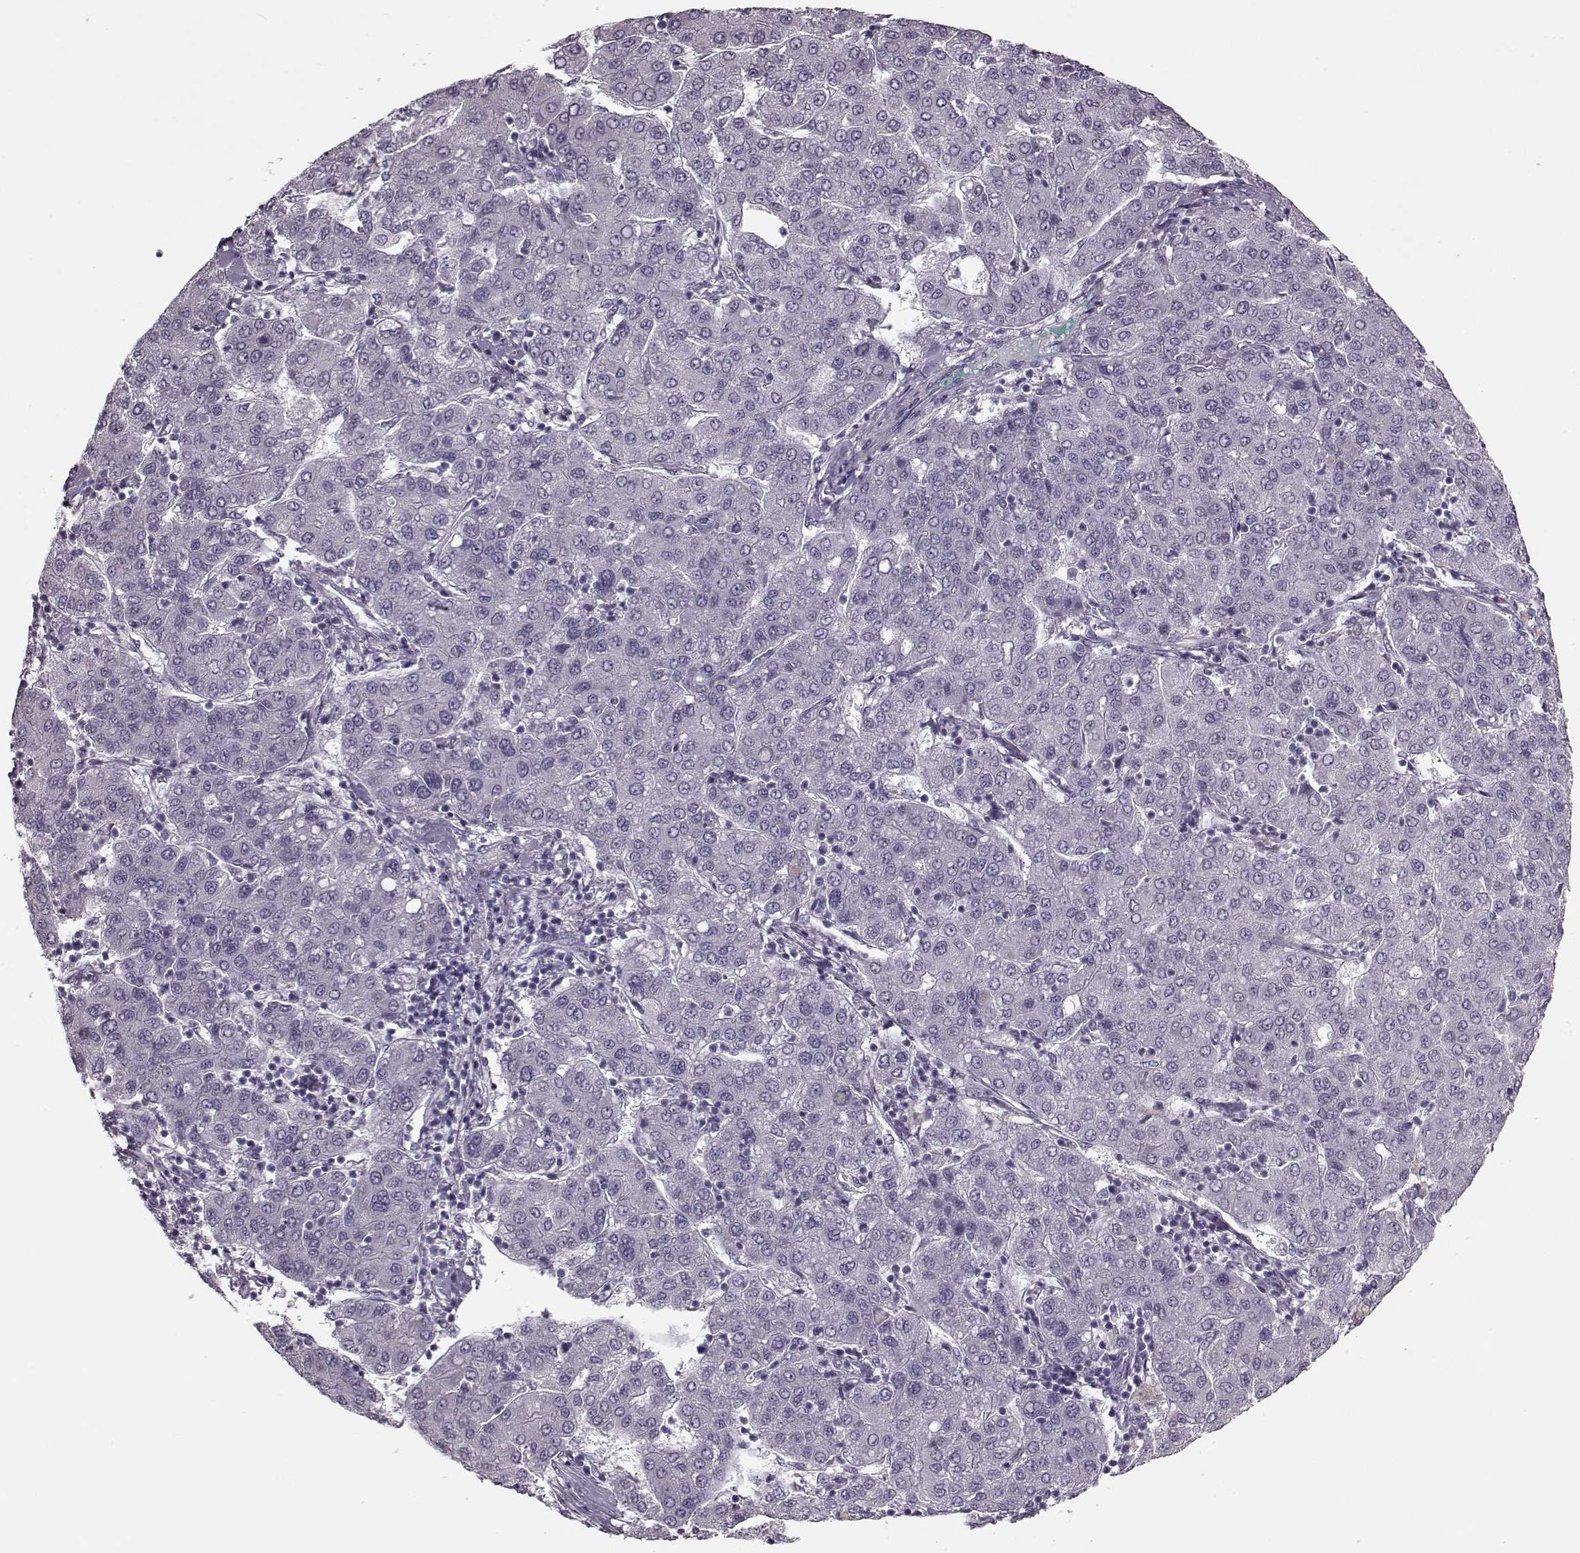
{"staining": {"intensity": "negative", "quantity": "none", "location": "none"}, "tissue": "liver cancer", "cell_type": "Tumor cells", "image_type": "cancer", "snomed": [{"axis": "morphology", "description": "Carcinoma, Hepatocellular, NOS"}, {"axis": "topography", "description": "Liver"}], "caption": "Tumor cells are negative for brown protein staining in liver cancer. (DAB (3,3'-diaminobenzidine) IHC, high magnification).", "gene": "MAP6D1", "patient": {"sex": "male", "age": 65}}